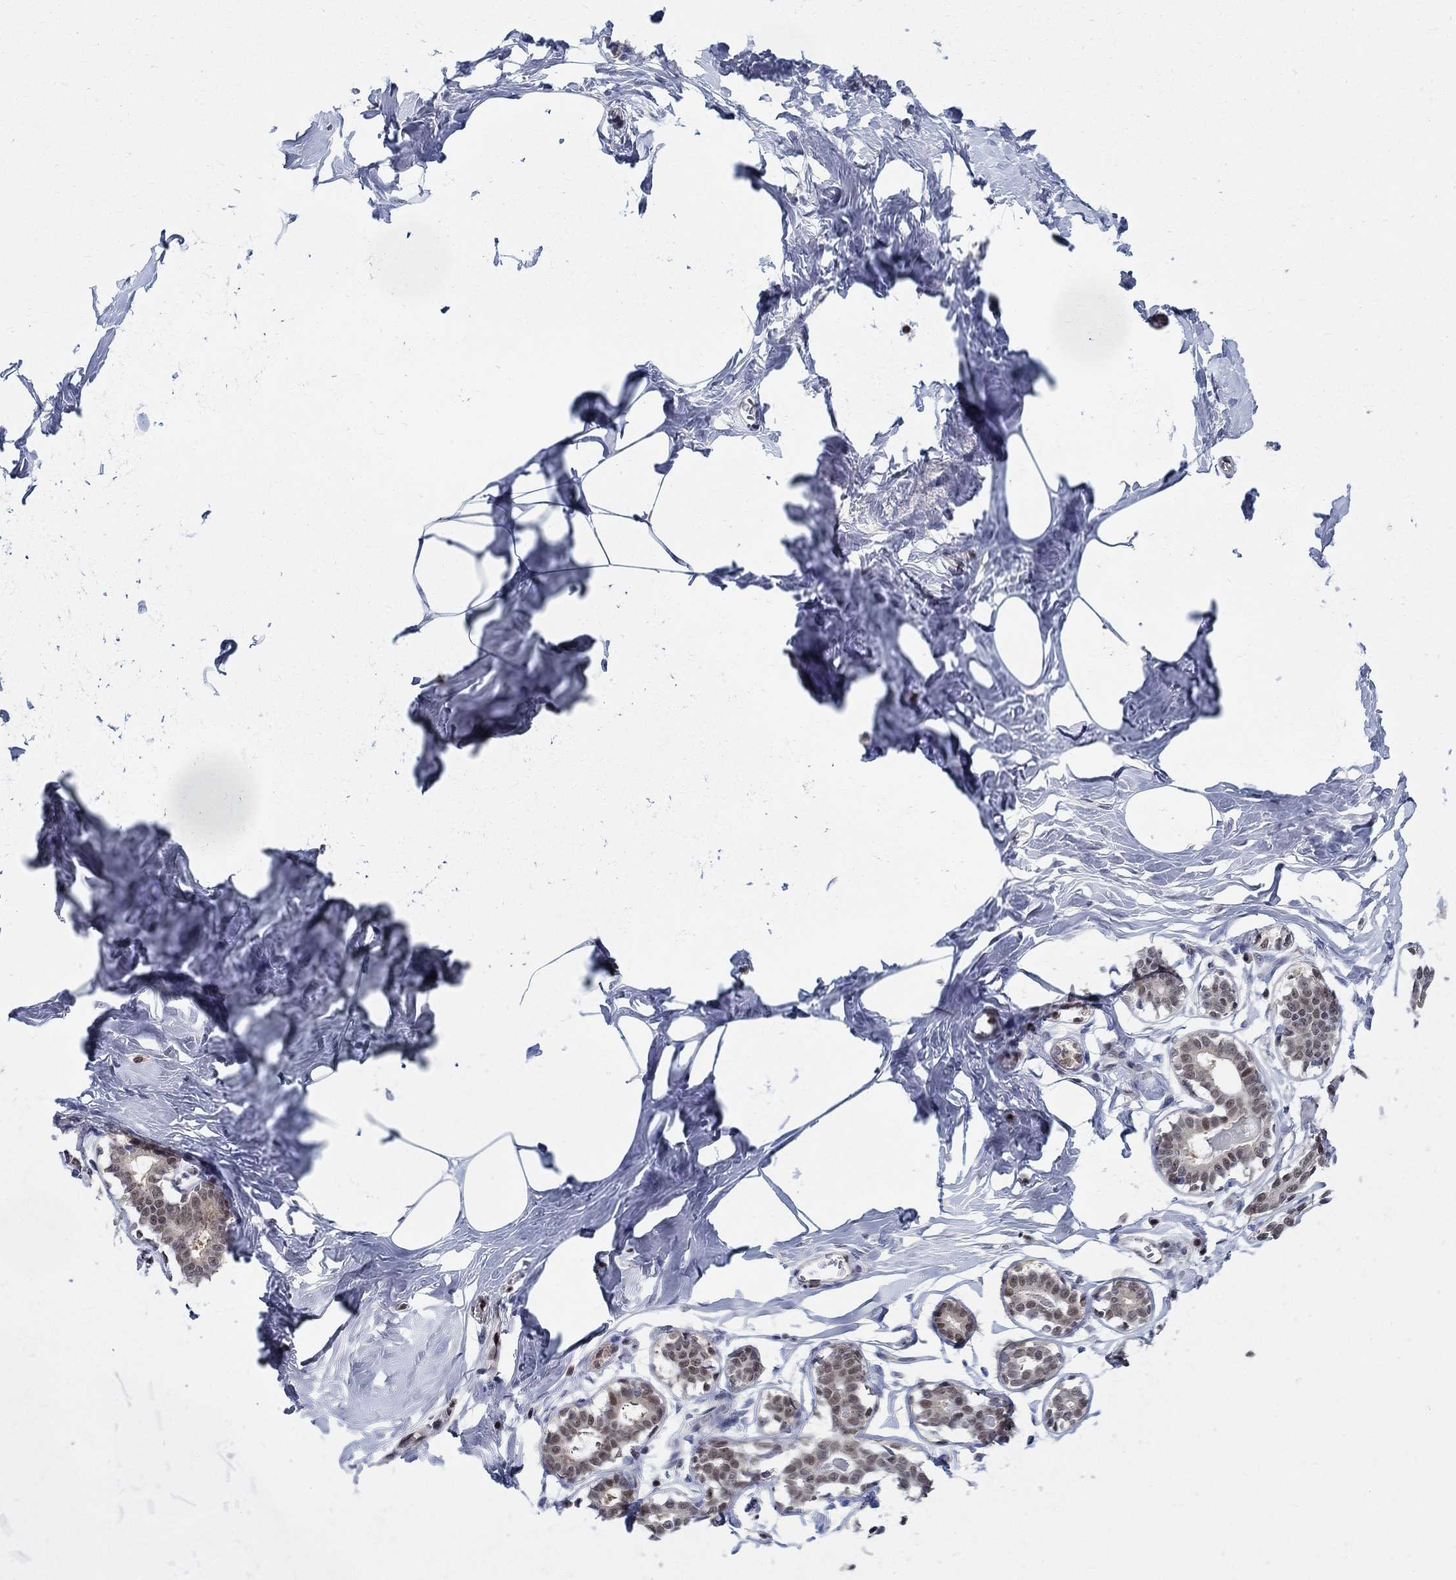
{"staining": {"intensity": "negative", "quantity": "none", "location": "none"}, "tissue": "breast", "cell_type": "Adipocytes", "image_type": "normal", "snomed": [{"axis": "morphology", "description": "Normal tissue, NOS"}, {"axis": "morphology", "description": "Lobular carcinoma, in situ"}, {"axis": "topography", "description": "Breast"}], "caption": "Immunohistochemistry image of normal breast: breast stained with DAB demonstrates no significant protein staining in adipocytes.", "gene": "ZNF594", "patient": {"sex": "female", "age": 35}}